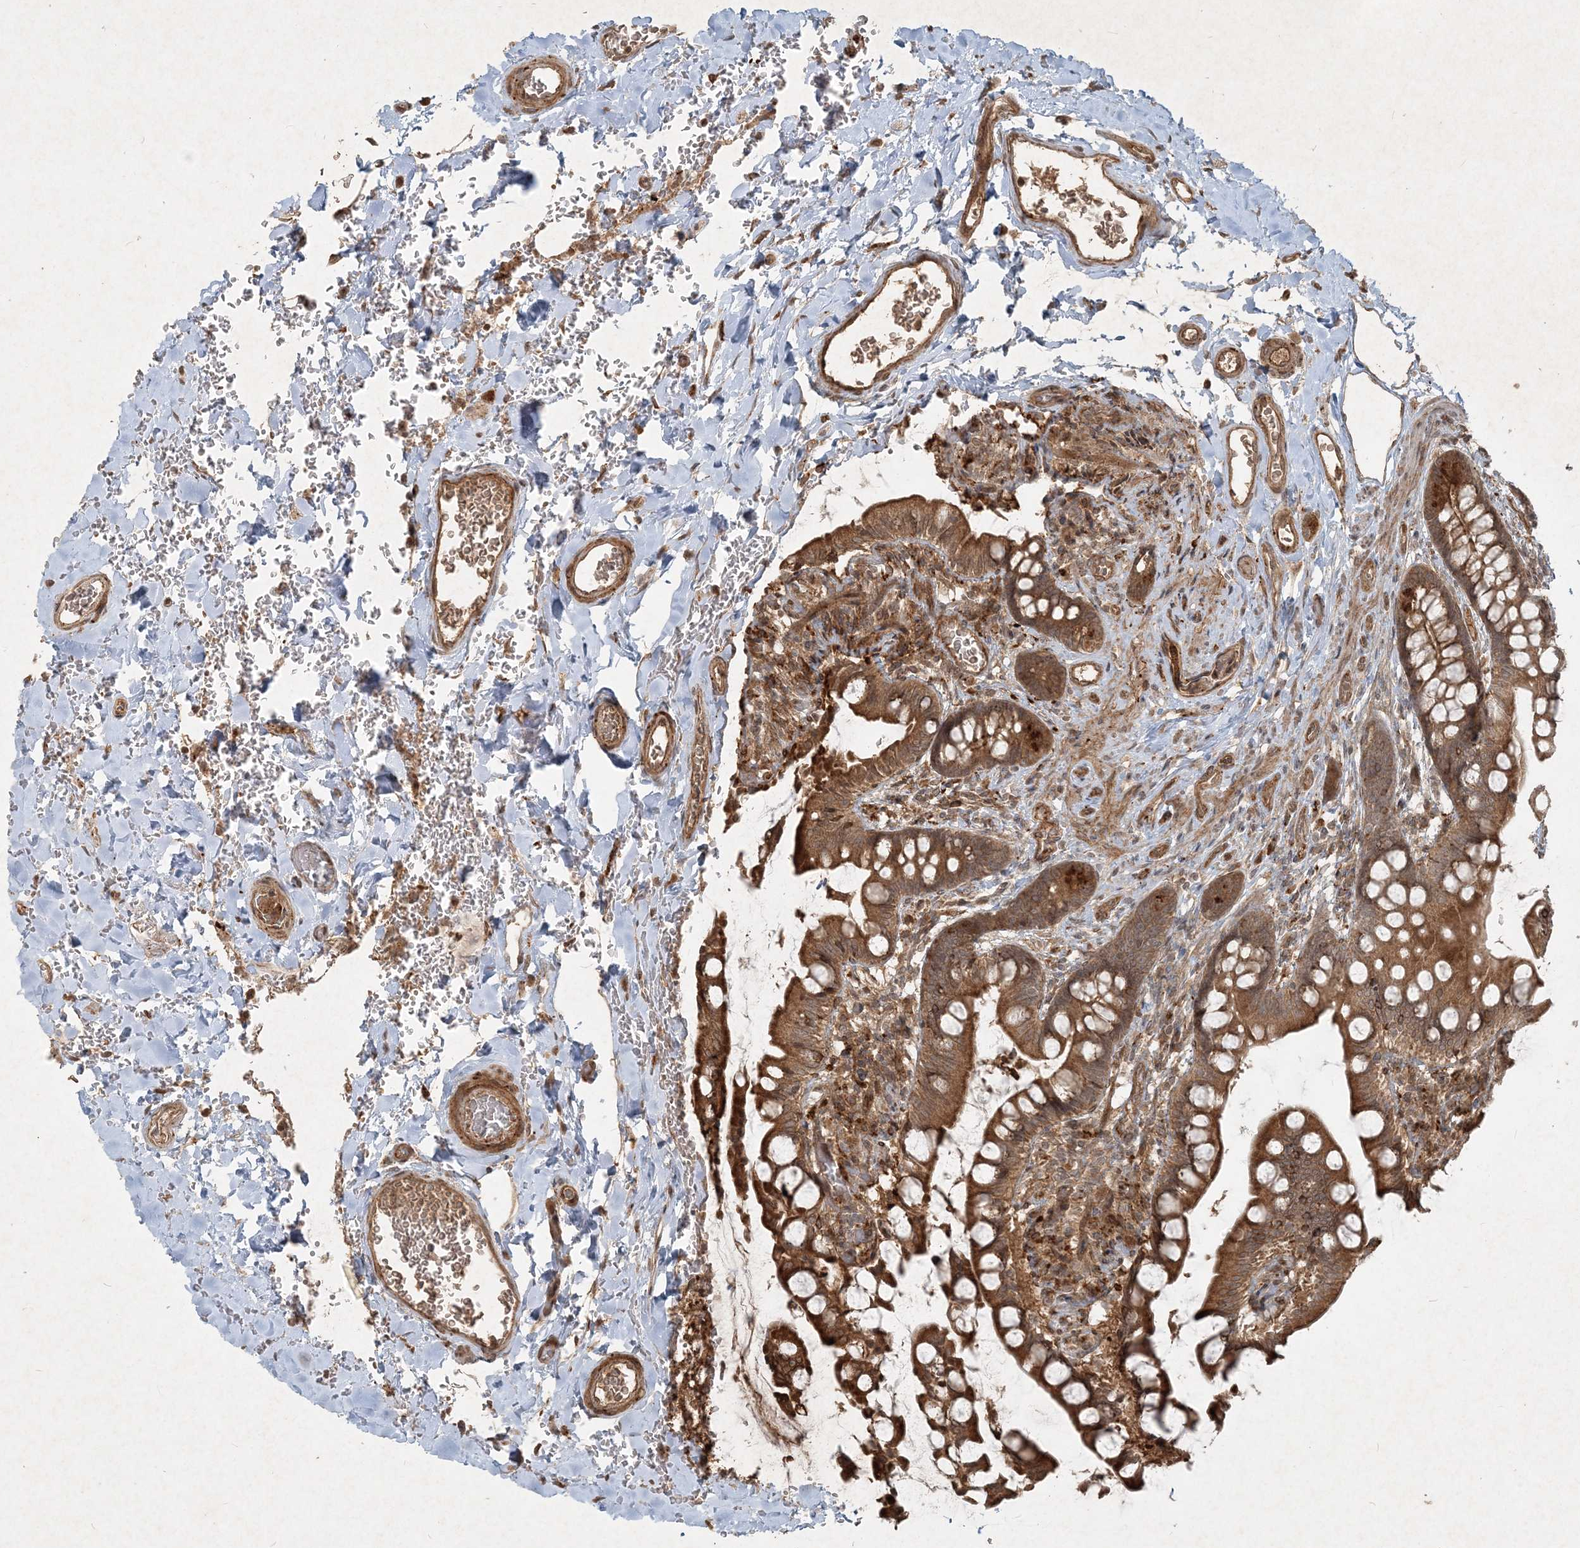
{"staining": {"intensity": "strong", "quantity": ">75%", "location": "cytoplasmic/membranous"}, "tissue": "small intestine", "cell_type": "Glandular cells", "image_type": "normal", "snomed": [{"axis": "morphology", "description": "Normal tissue, NOS"}, {"axis": "topography", "description": "Small intestine"}], "caption": "Strong cytoplasmic/membranous protein staining is seen in approximately >75% of glandular cells in small intestine. The staining was performed using DAB, with brown indicating positive protein expression. Nuclei are stained blue with hematoxylin.", "gene": "NARS1", "patient": {"sex": "male", "age": 52}}